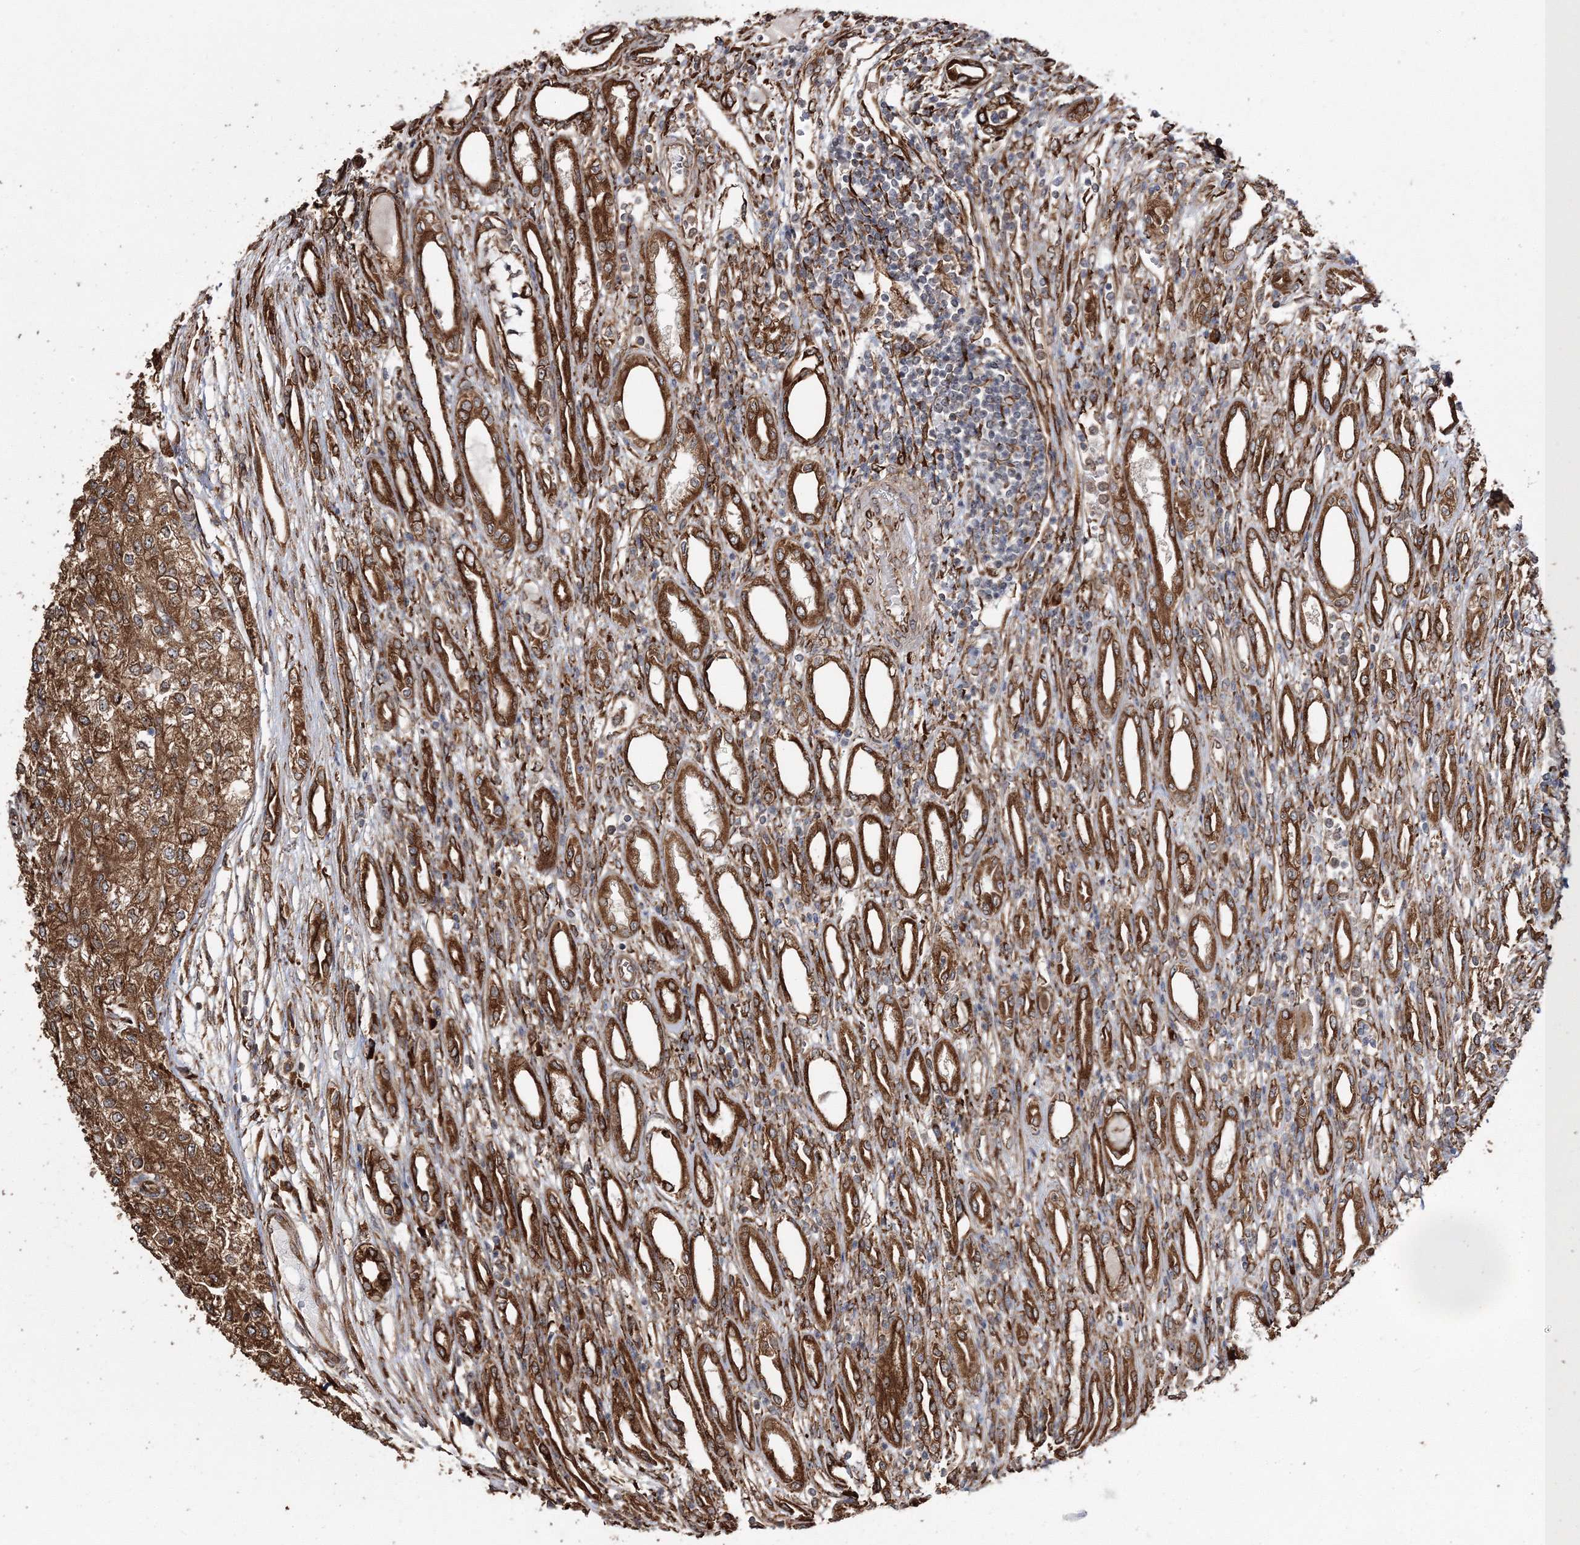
{"staining": {"intensity": "moderate", "quantity": ">75%", "location": "cytoplasmic/membranous"}, "tissue": "renal cancer", "cell_type": "Tumor cells", "image_type": "cancer", "snomed": [{"axis": "morphology", "description": "Adenocarcinoma, NOS"}, {"axis": "topography", "description": "Kidney"}], "caption": "This is an image of IHC staining of adenocarcinoma (renal), which shows moderate staining in the cytoplasmic/membranous of tumor cells.", "gene": "SCRN3", "patient": {"sex": "female", "age": 54}}